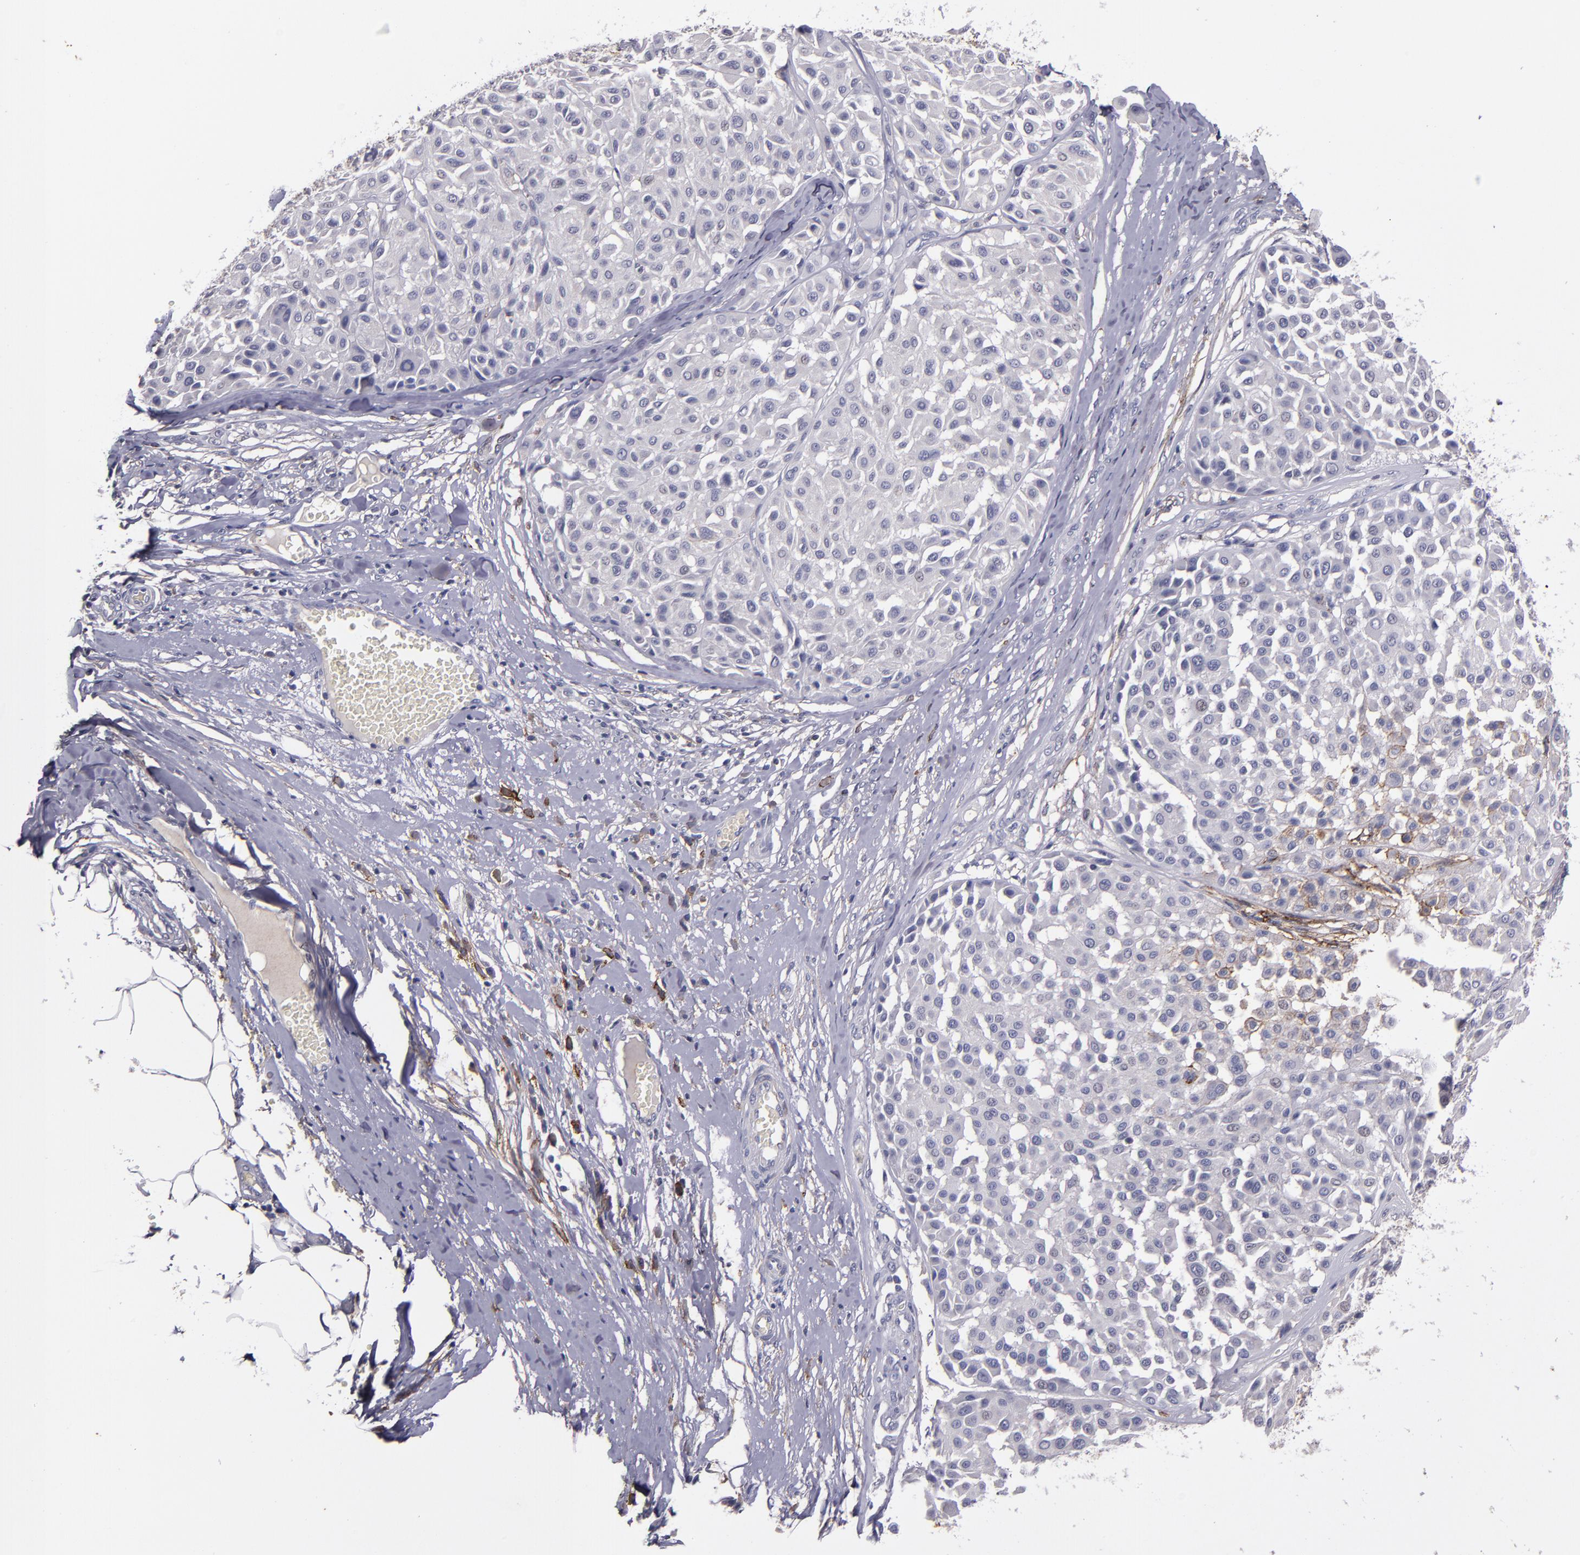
{"staining": {"intensity": "moderate", "quantity": "<25%", "location": "cytoplasmic/membranous"}, "tissue": "melanoma", "cell_type": "Tumor cells", "image_type": "cancer", "snomed": [{"axis": "morphology", "description": "Malignant melanoma, Metastatic site"}, {"axis": "topography", "description": "Soft tissue"}], "caption": "Human melanoma stained with a protein marker shows moderate staining in tumor cells.", "gene": "MFGE8", "patient": {"sex": "male", "age": 41}}